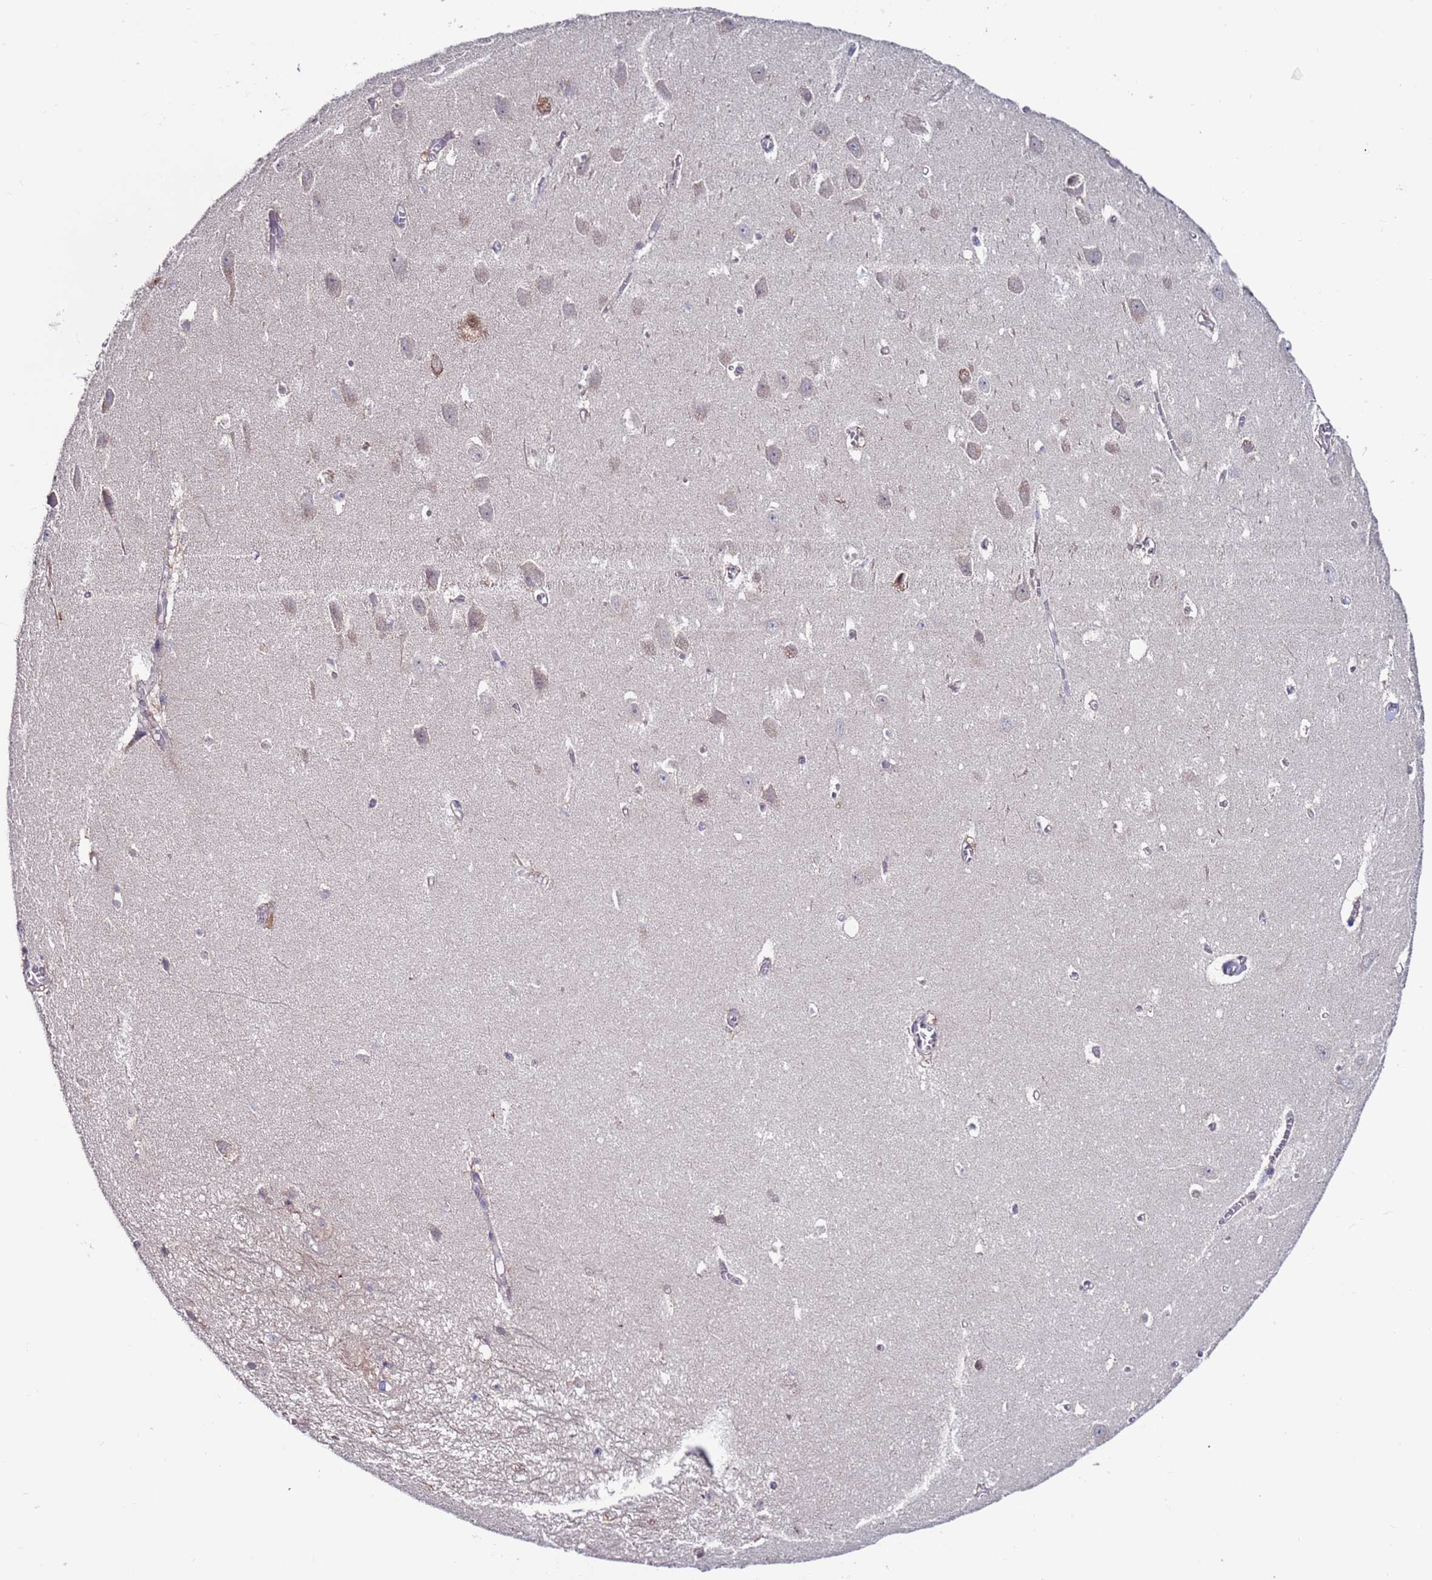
{"staining": {"intensity": "negative", "quantity": "none", "location": "none"}, "tissue": "hippocampus", "cell_type": "Glial cells", "image_type": "normal", "snomed": [{"axis": "morphology", "description": "Normal tissue, NOS"}, {"axis": "topography", "description": "Hippocampus"}], "caption": "Immunohistochemistry (IHC) image of normal hippocampus stained for a protein (brown), which demonstrates no staining in glial cells. The staining is performed using DAB brown chromogen with nuclei counter-stained in using hematoxylin.", "gene": "FBXO27", "patient": {"sex": "female", "age": 64}}